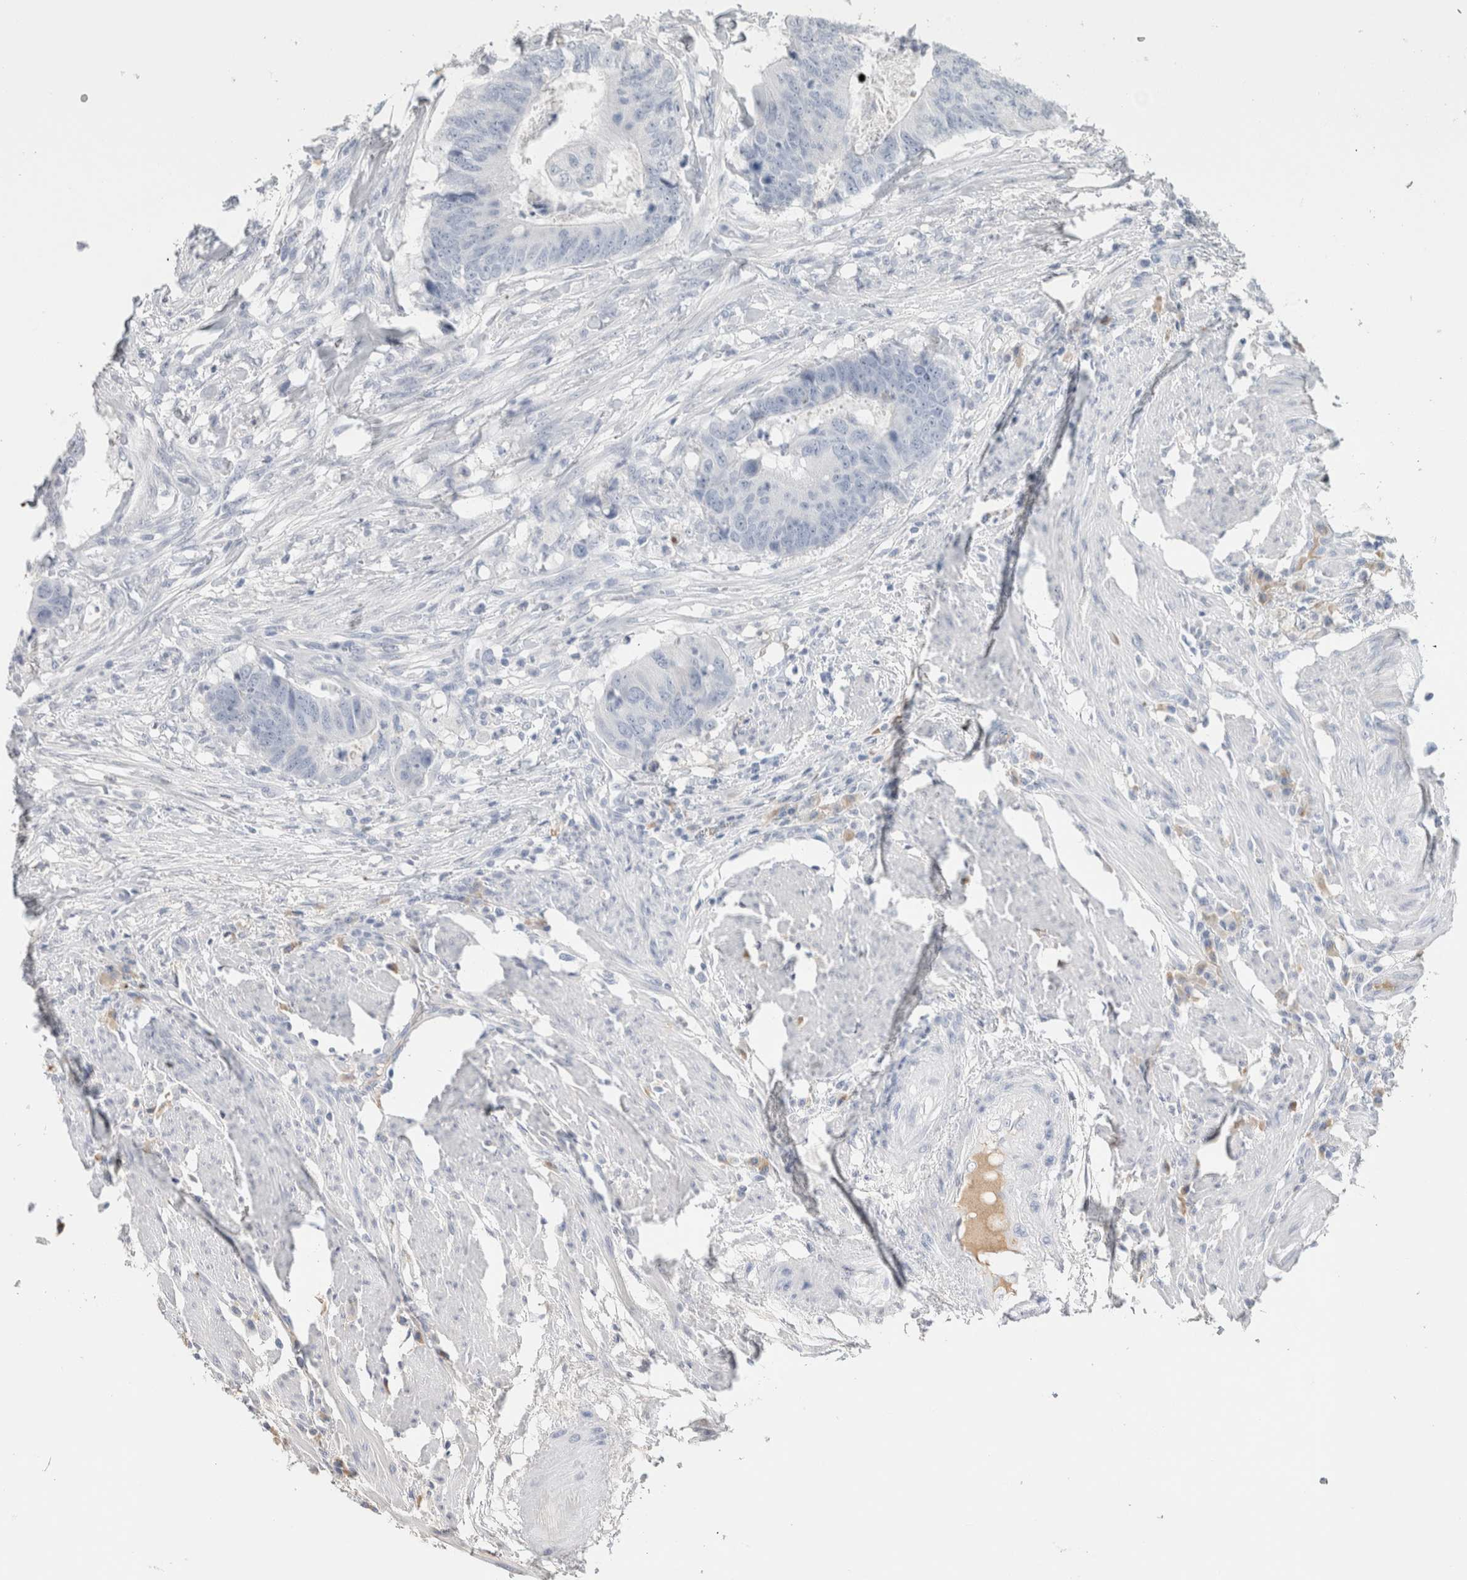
{"staining": {"intensity": "negative", "quantity": "none", "location": "none"}, "tissue": "colorectal cancer", "cell_type": "Tumor cells", "image_type": "cancer", "snomed": [{"axis": "morphology", "description": "Adenocarcinoma, NOS"}, {"axis": "topography", "description": "Colon"}], "caption": "A histopathology image of human colorectal cancer is negative for staining in tumor cells. Nuclei are stained in blue.", "gene": "SCGB1A1", "patient": {"sex": "male", "age": 56}}